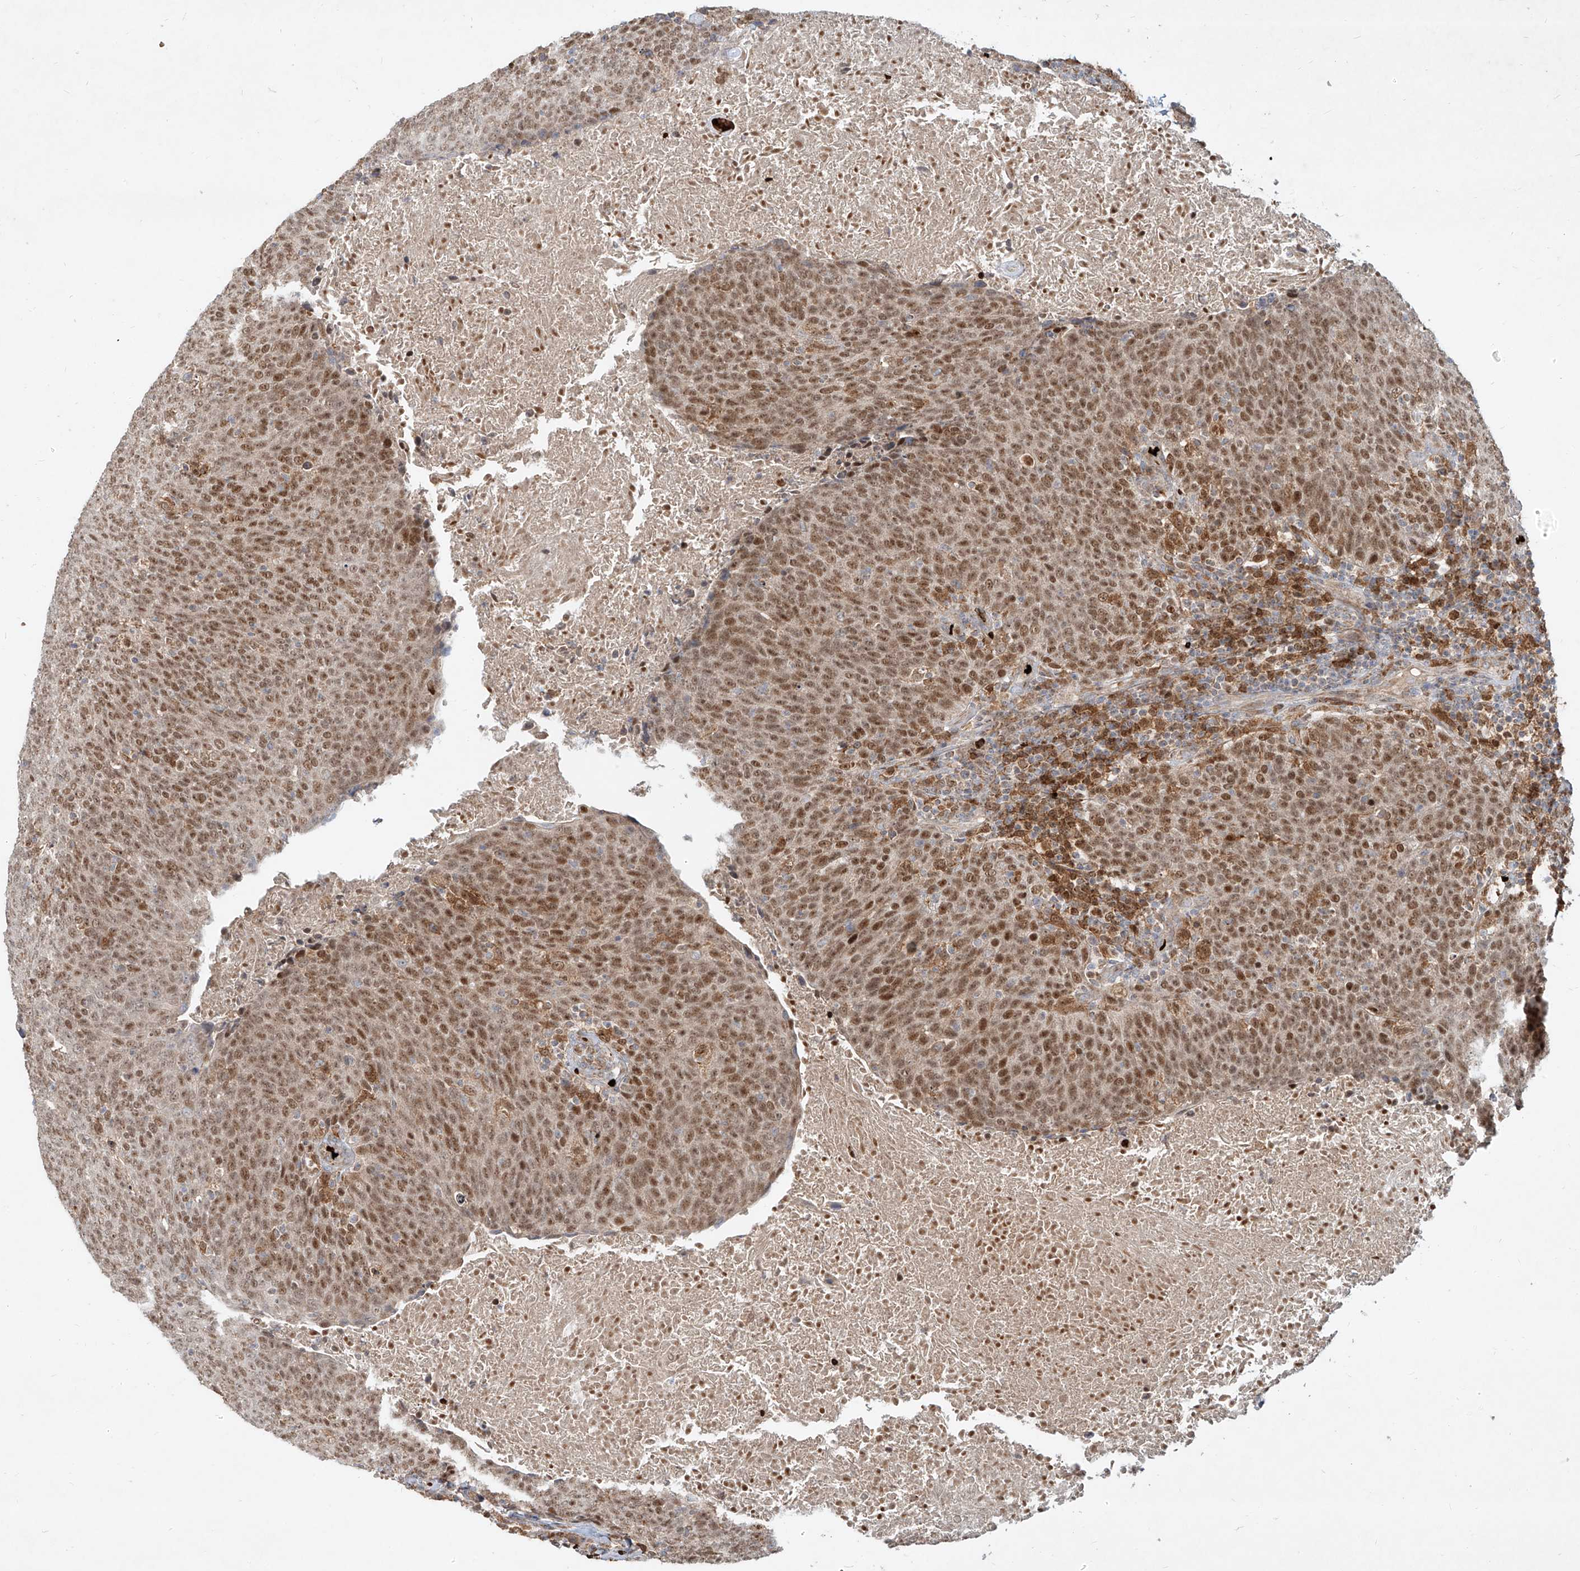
{"staining": {"intensity": "moderate", "quantity": ">75%", "location": "nuclear"}, "tissue": "head and neck cancer", "cell_type": "Tumor cells", "image_type": "cancer", "snomed": [{"axis": "morphology", "description": "Squamous cell carcinoma, NOS"}, {"axis": "morphology", "description": "Squamous cell carcinoma, metastatic, NOS"}, {"axis": "topography", "description": "Lymph node"}, {"axis": "topography", "description": "Head-Neck"}], "caption": "Immunohistochemistry (DAB) staining of head and neck metastatic squamous cell carcinoma exhibits moderate nuclear protein expression in about >75% of tumor cells.", "gene": "FGD2", "patient": {"sex": "male", "age": 62}}